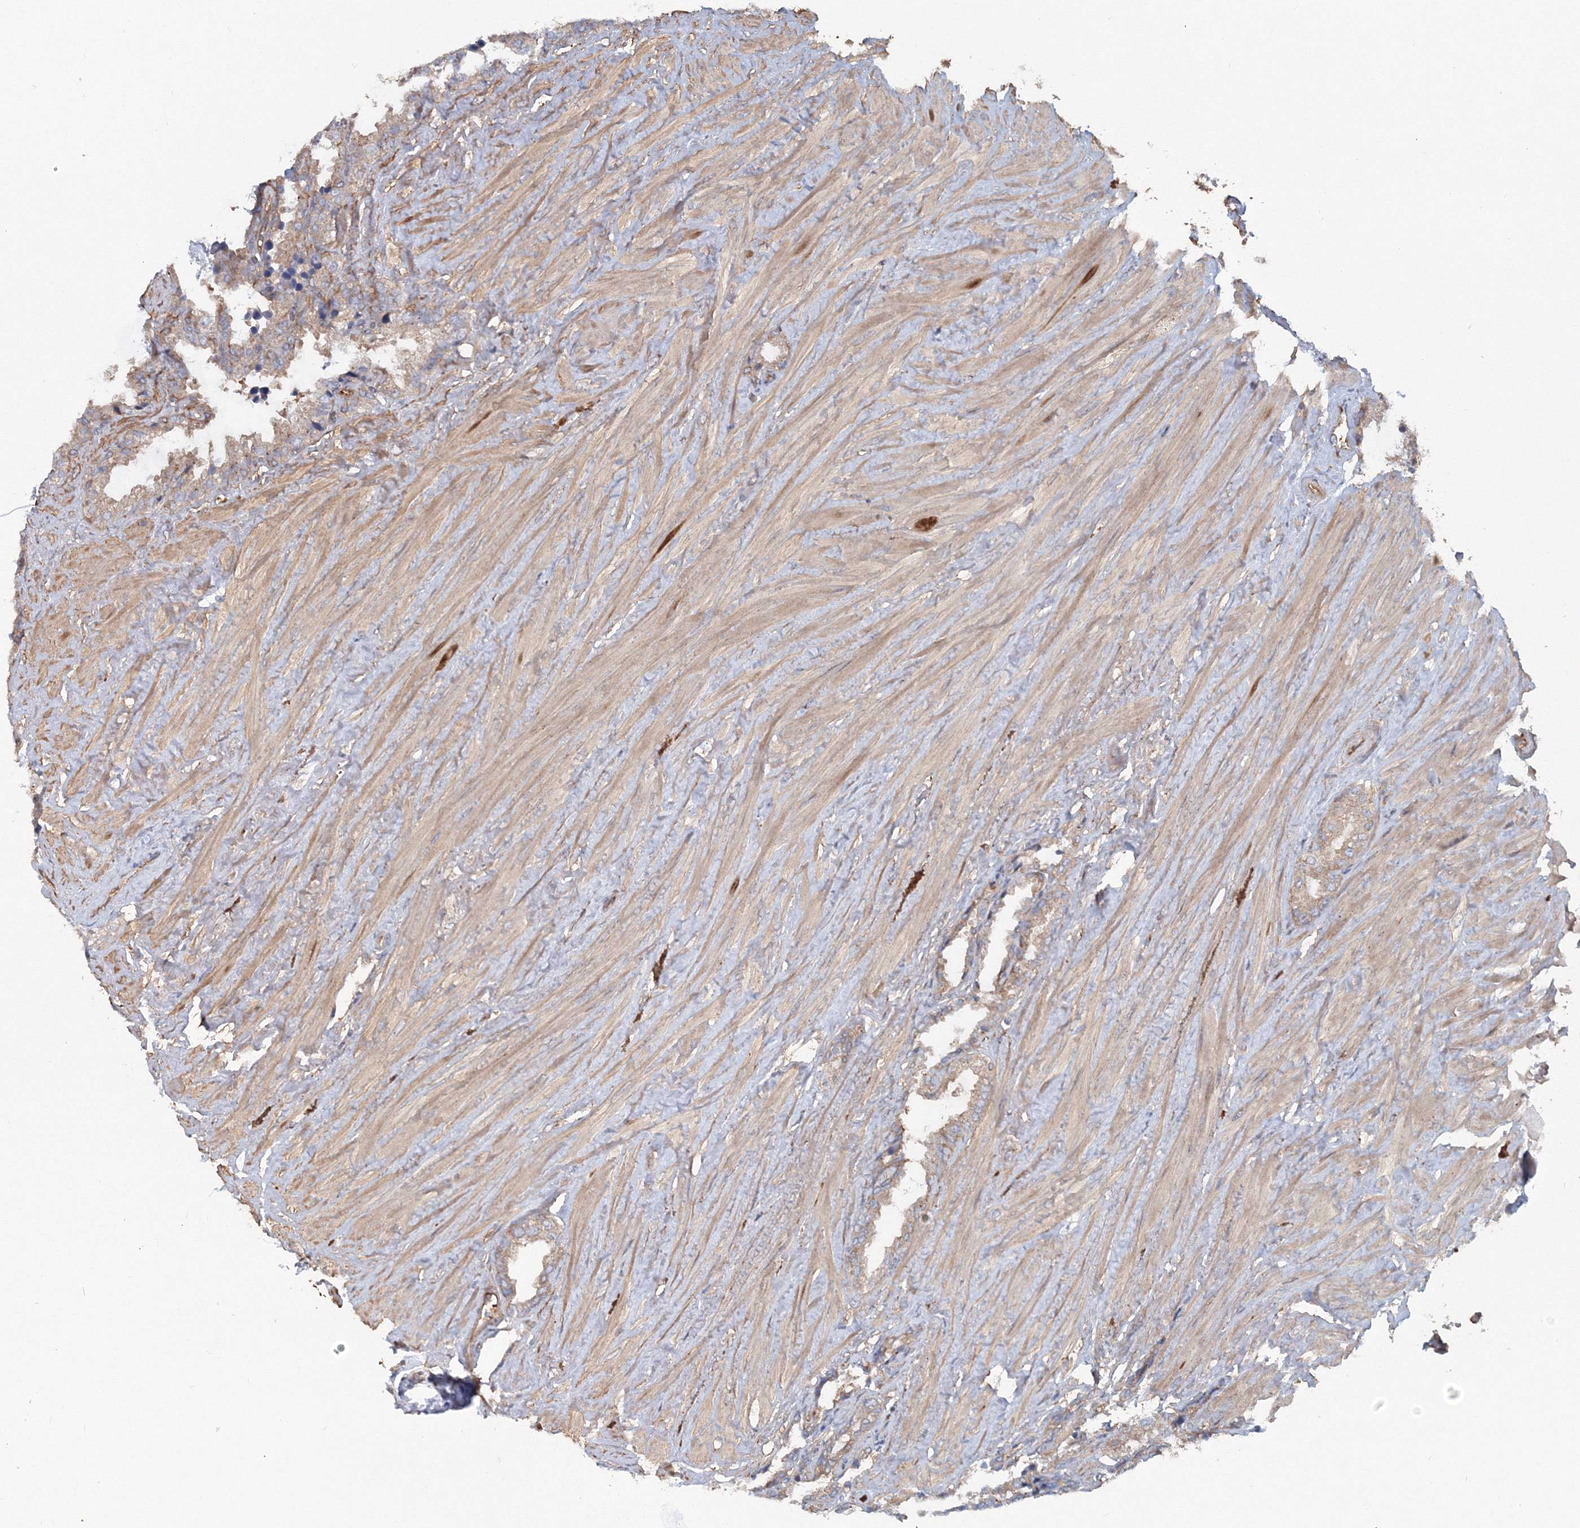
{"staining": {"intensity": "moderate", "quantity": "25%-75%", "location": "cytoplasmic/membranous"}, "tissue": "seminal vesicle", "cell_type": "Glandular cells", "image_type": "normal", "snomed": [{"axis": "morphology", "description": "Normal tissue, NOS"}, {"axis": "topography", "description": "Seminal veicle"}], "caption": "This is a photomicrograph of IHC staining of unremarkable seminal vesicle, which shows moderate positivity in the cytoplasmic/membranous of glandular cells.", "gene": "EXOC1", "patient": {"sex": "male", "age": 46}}